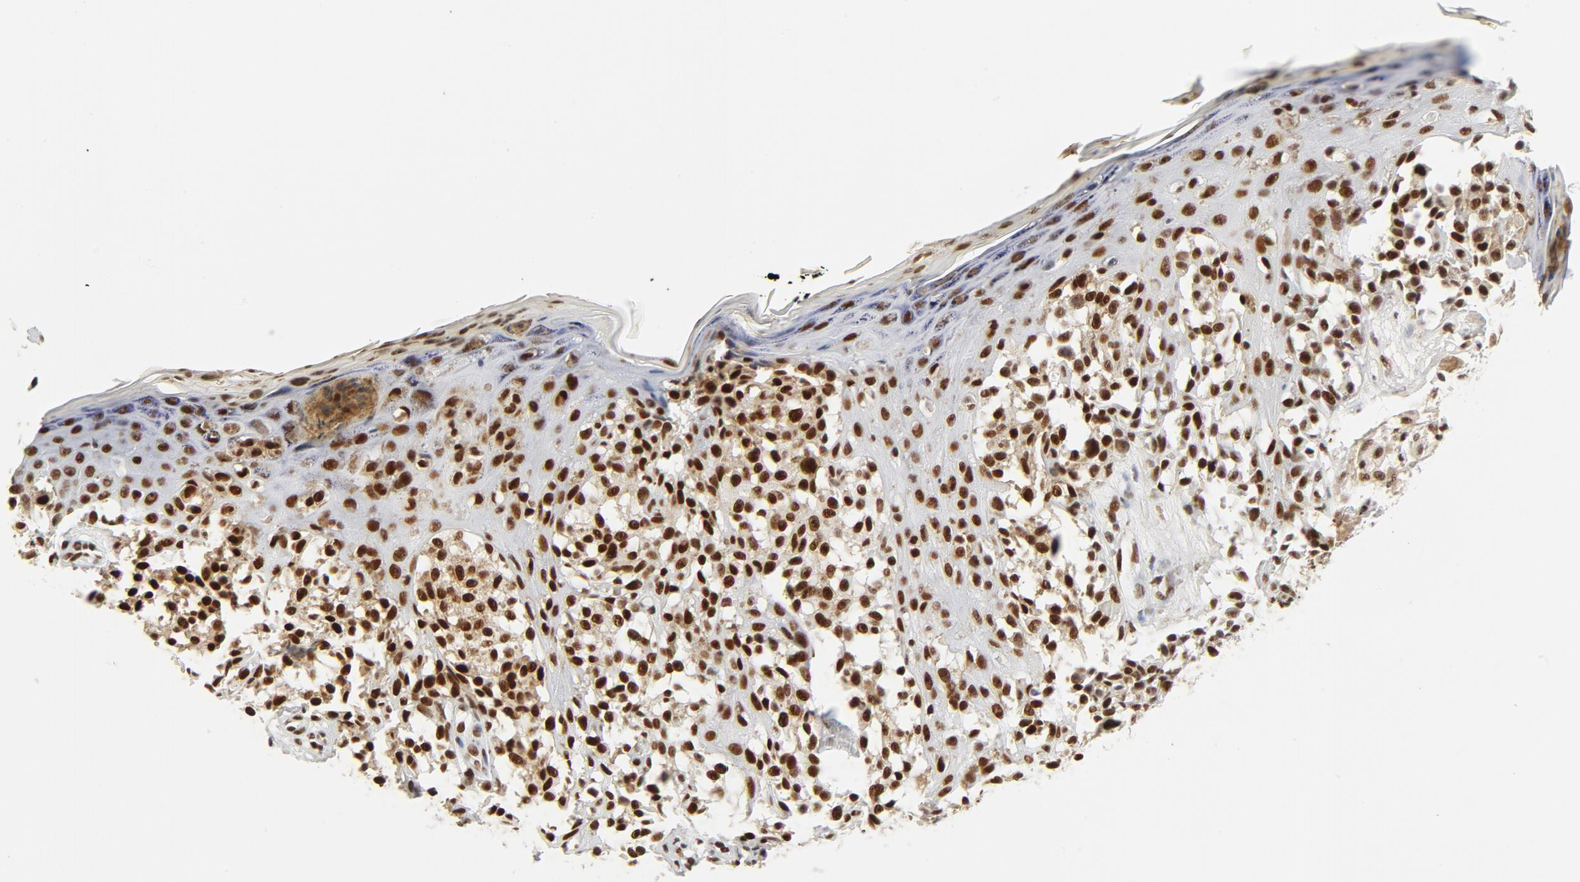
{"staining": {"intensity": "strong", "quantity": ">75%", "location": "cytoplasmic/membranous,nuclear"}, "tissue": "melanoma", "cell_type": "Tumor cells", "image_type": "cancer", "snomed": [{"axis": "morphology", "description": "Malignant melanoma, NOS"}, {"axis": "topography", "description": "Skin"}], "caption": "Immunohistochemical staining of melanoma displays strong cytoplasmic/membranous and nuclear protein staining in approximately >75% of tumor cells.", "gene": "GTF2H1", "patient": {"sex": "female", "age": 38}}